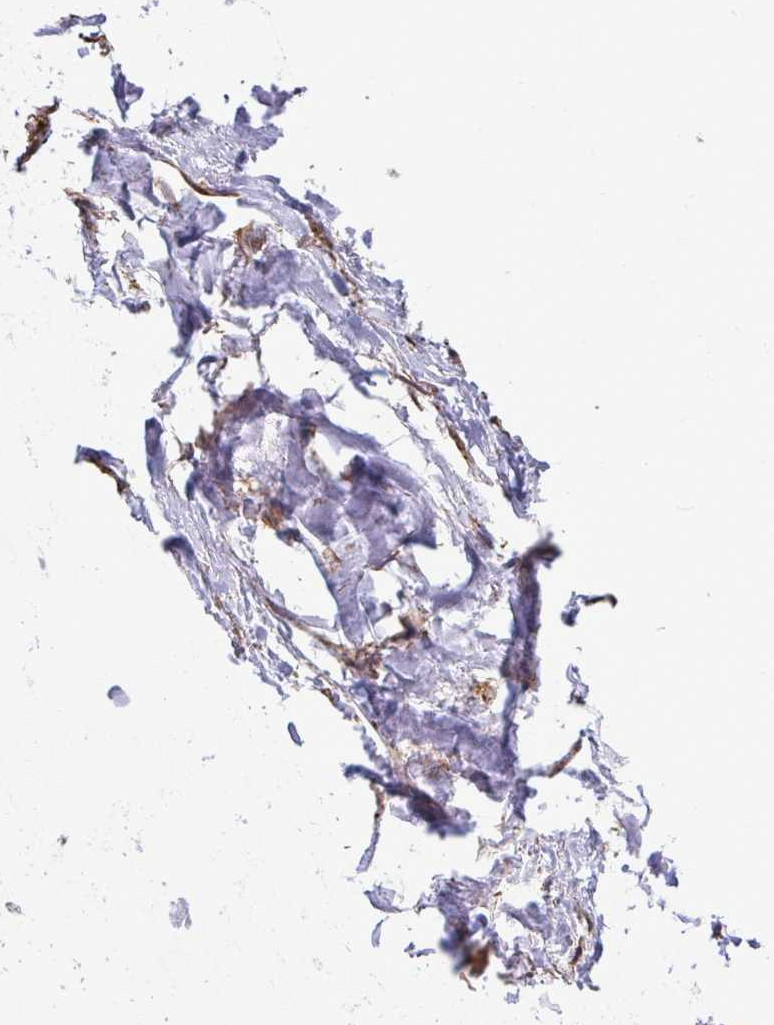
{"staining": {"intensity": "negative", "quantity": "none", "location": "none"}, "tissue": "adipose tissue", "cell_type": "Adipocytes", "image_type": "normal", "snomed": [{"axis": "morphology", "description": "Normal tissue, NOS"}, {"axis": "topography", "description": "Lymph node"}, {"axis": "topography", "description": "Cartilage tissue"}, {"axis": "topography", "description": "Nasopharynx"}], "caption": "Immunohistochemistry (IHC) histopathology image of benign adipose tissue: adipose tissue stained with DAB exhibits no significant protein expression in adipocytes.", "gene": "RPS15", "patient": {"sex": "male", "age": 63}}